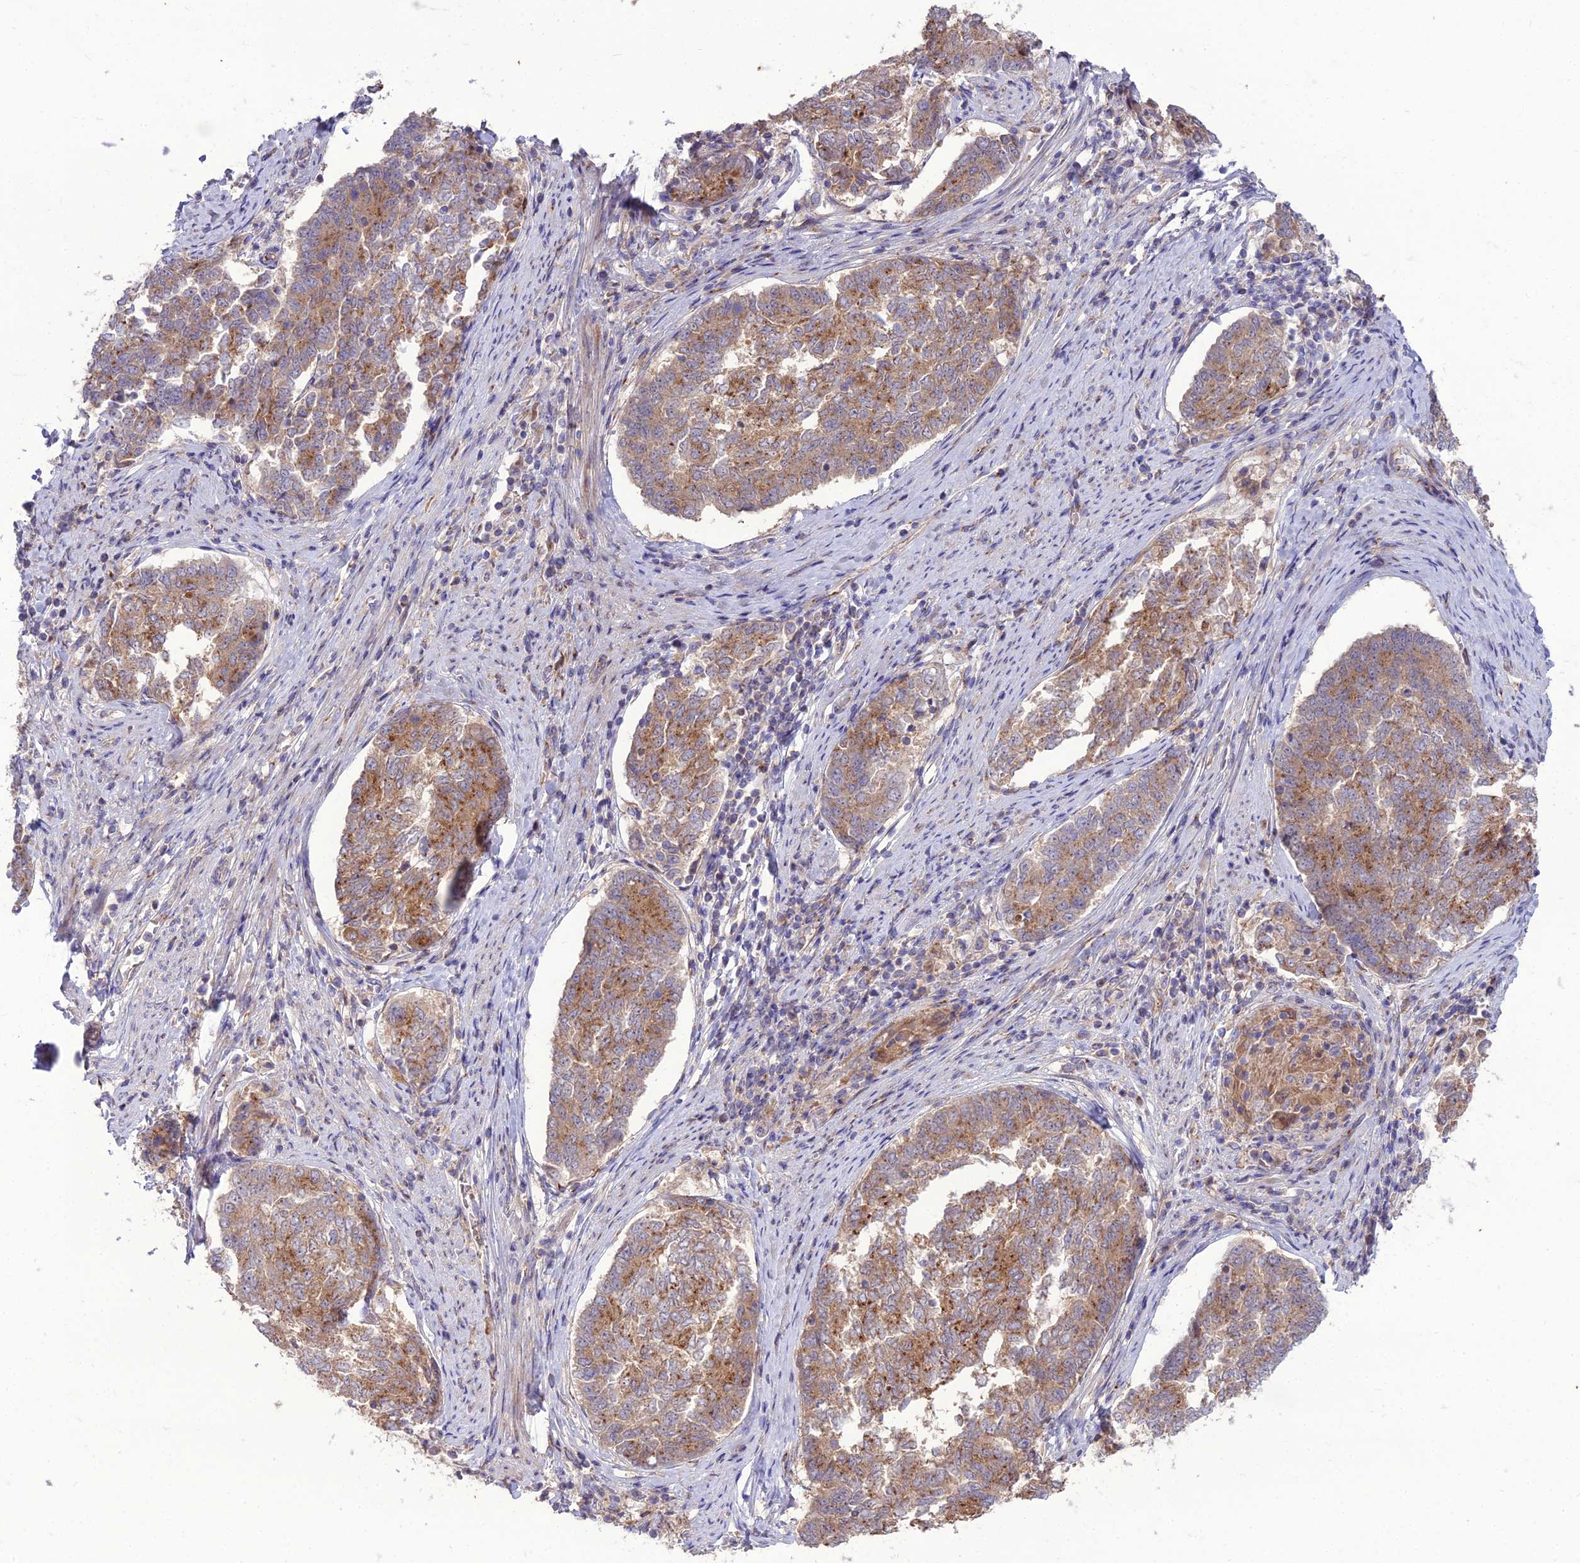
{"staining": {"intensity": "moderate", "quantity": ">75%", "location": "cytoplasmic/membranous"}, "tissue": "endometrial cancer", "cell_type": "Tumor cells", "image_type": "cancer", "snomed": [{"axis": "morphology", "description": "Adenocarcinoma, NOS"}, {"axis": "topography", "description": "Endometrium"}], "caption": "Immunohistochemistry image of neoplastic tissue: human endometrial cancer stained using immunohistochemistry shows medium levels of moderate protein expression localized specifically in the cytoplasmic/membranous of tumor cells, appearing as a cytoplasmic/membranous brown color.", "gene": "SPRYD7", "patient": {"sex": "female", "age": 80}}